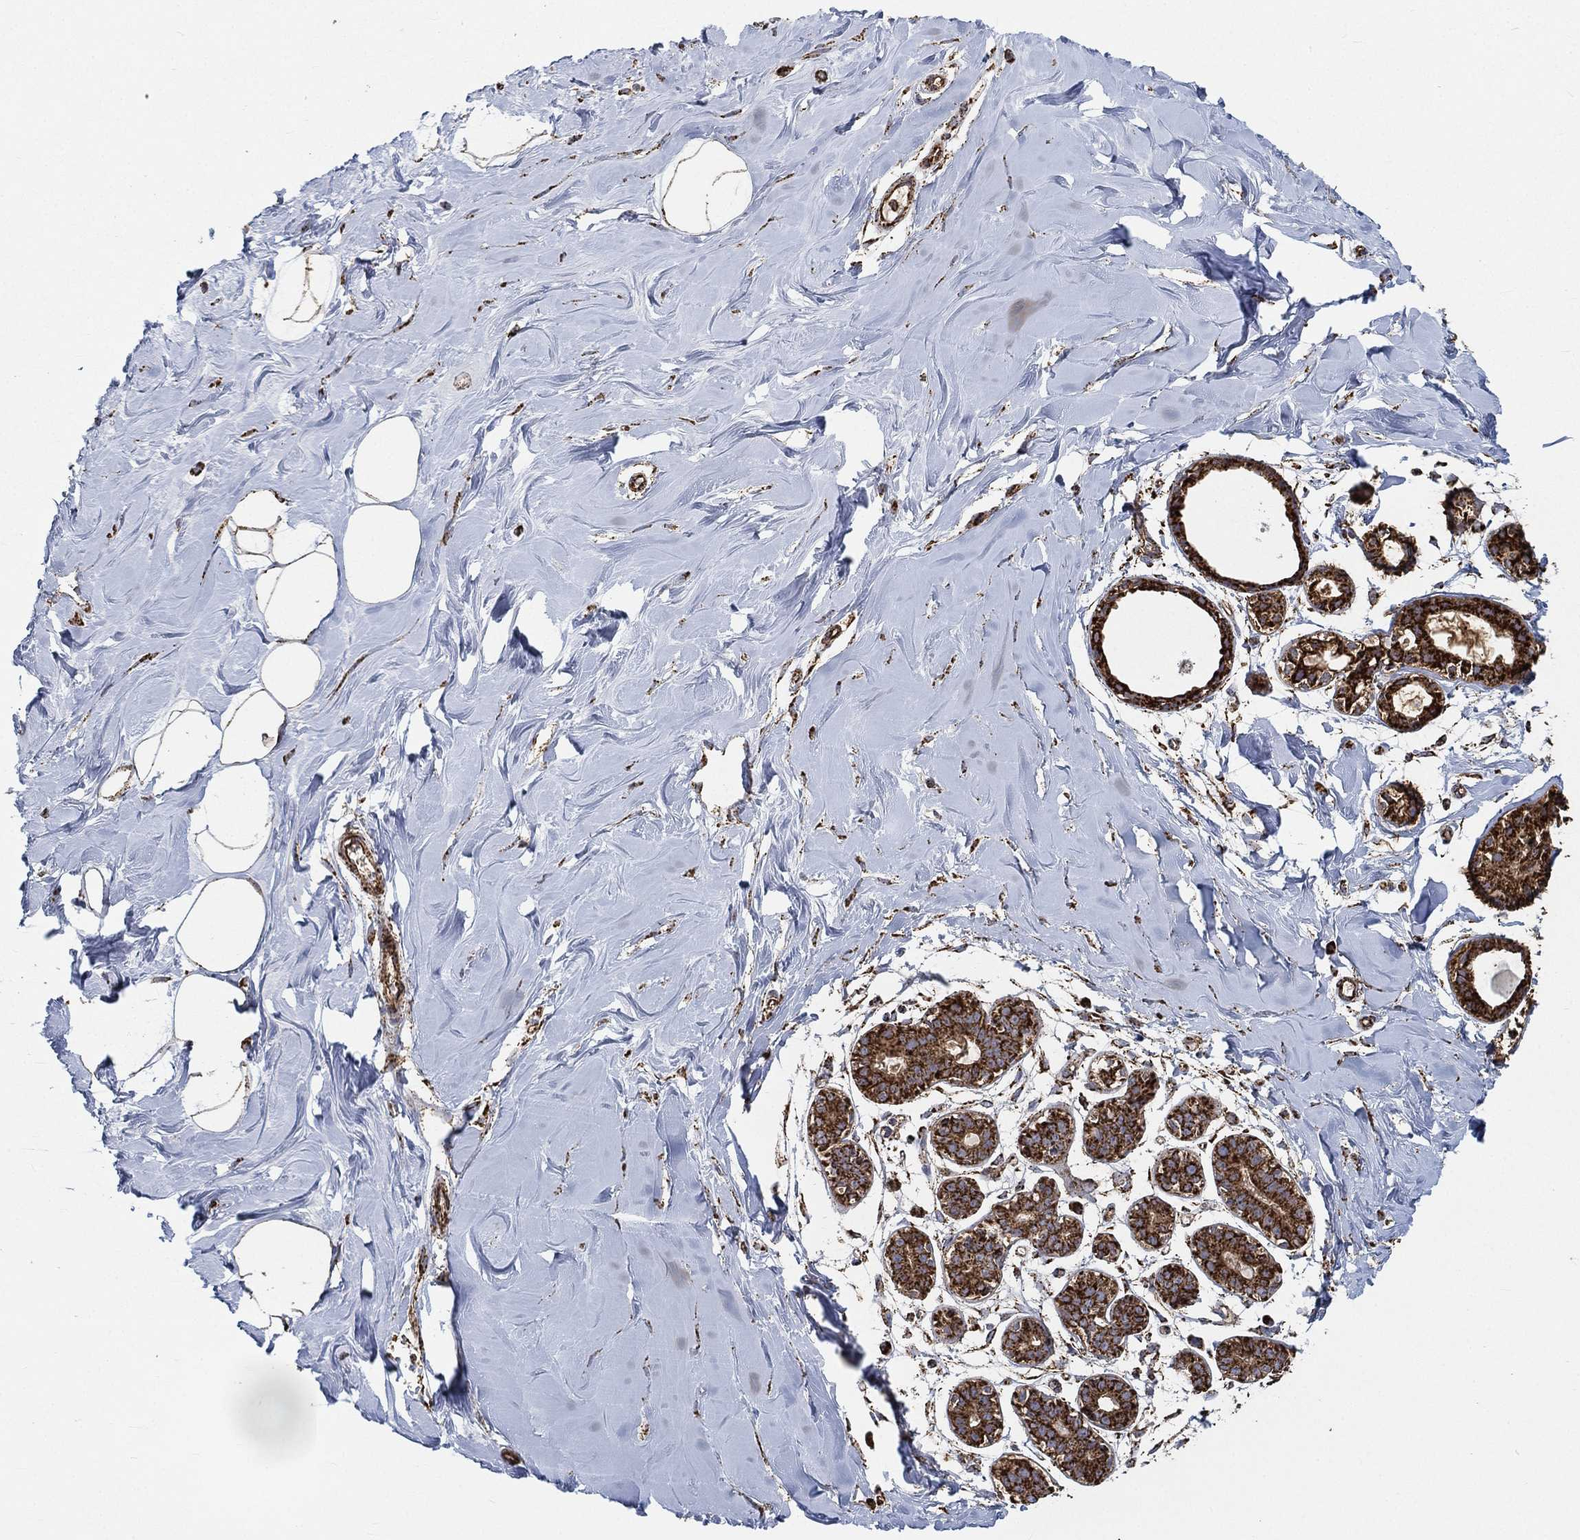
{"staining": {"intensity": "moderate", "quantity": "<25%", "location": "cytoplasmic/membranous"}, "tissue": "adipose tissue", "cell_type": "Adipocytes", "image_type": "normal", "snomed": [{"axis": "morphology", "description": "Normal tissue, NOS"}, {"axis": "topography", "description": "Breast"}], "caption": "Moderate cytoplasmic/membranous positivity for a protein is seen in approximately <25% of adipocytes of normal adipose tissue using immunohistochemistry (IHC).", "gene": "SLC38A7", "patient": {"sex": "female", "age": 49}}